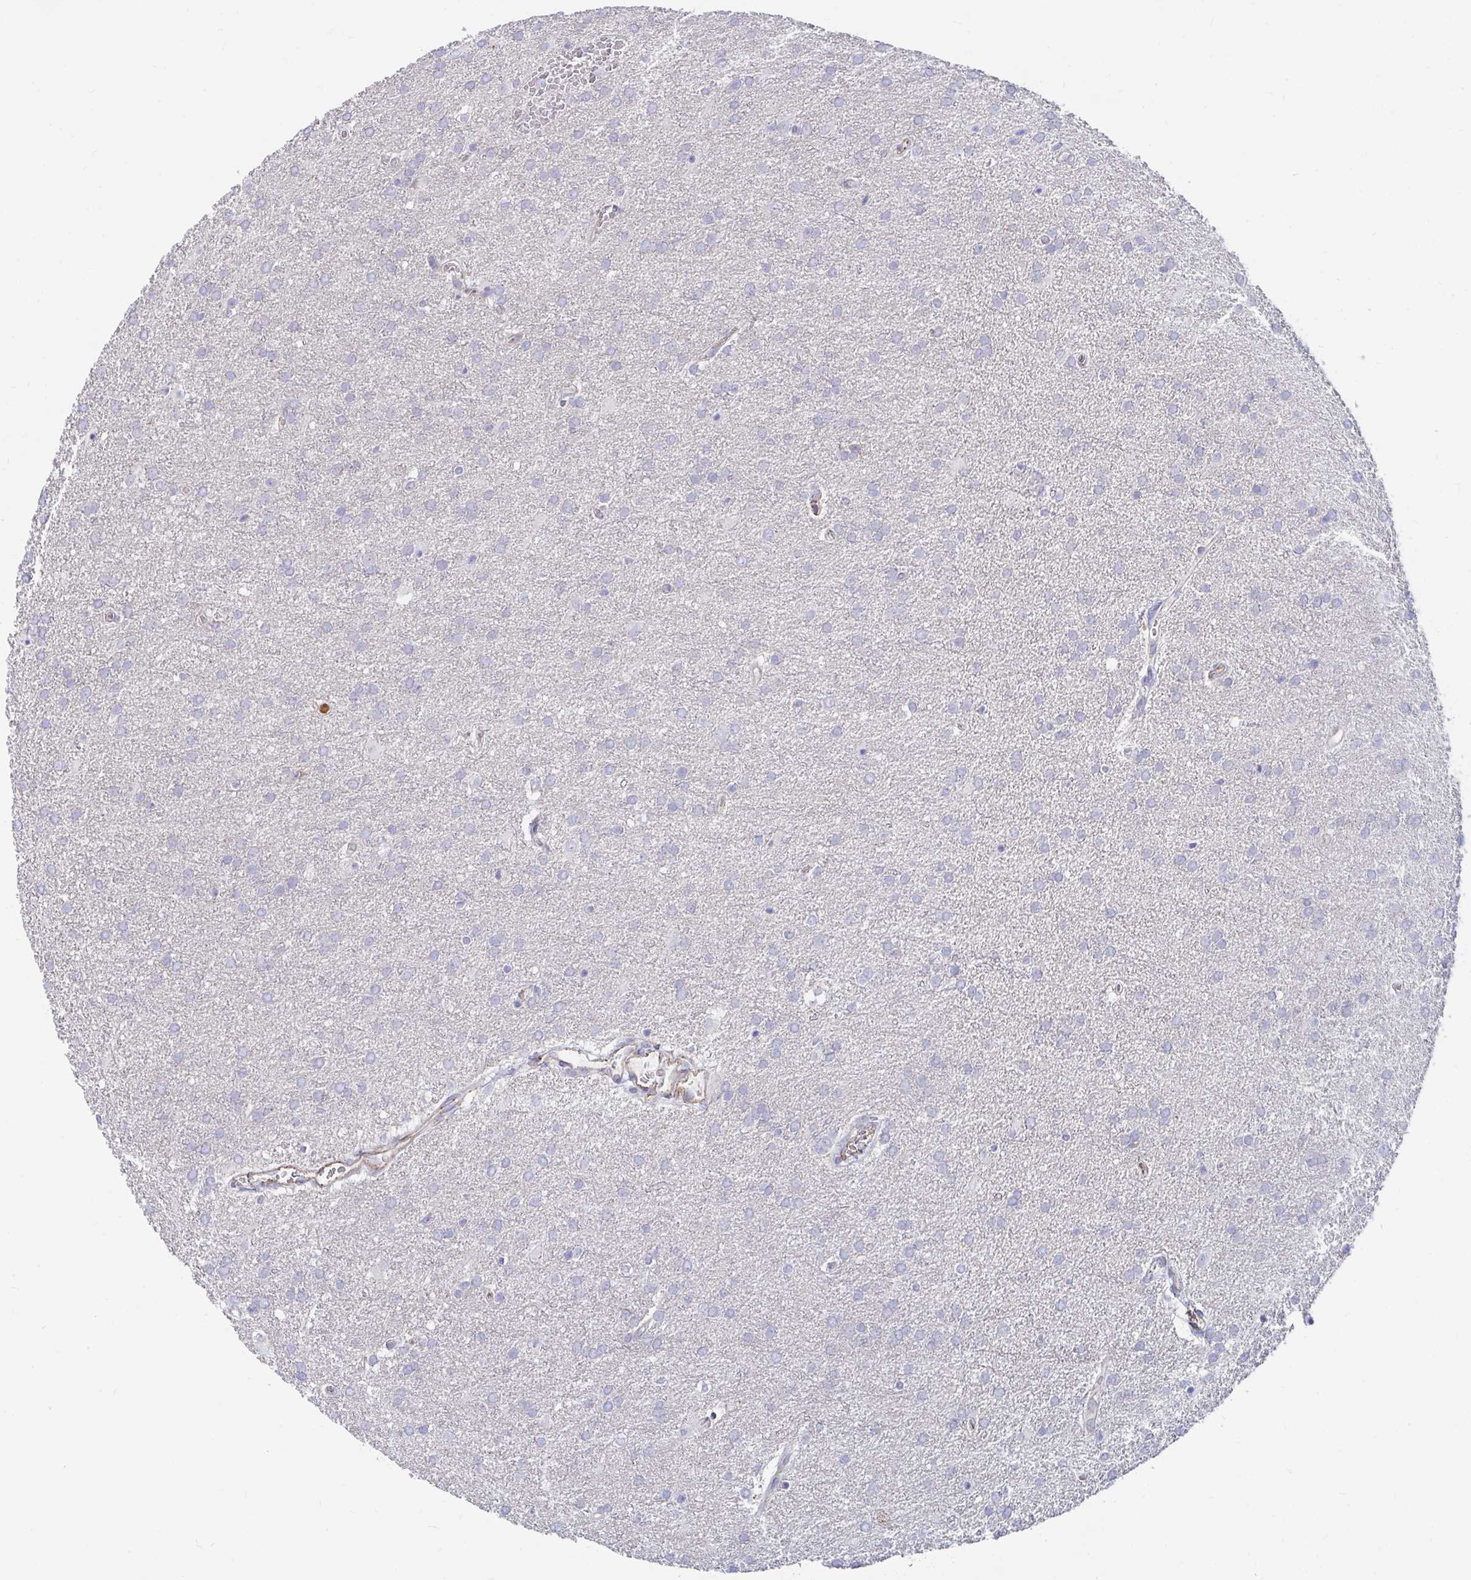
{"staining": {"intensity": "negative", "quantity": "none", "location": "none"}, "tissue": "glioma", "cell_type": "Tumor cells", "image_type": "cancer", "snomed": [{"axis": "morphology", "description": "Glioma, malignant, Low grade"}, {"axis": "topography", "description": "Brain"}], "caption": "Tumor cells show no significant positivity in glioma.", "gene": "FAM156B", "patient": {"sex": "female", "age": 32}}